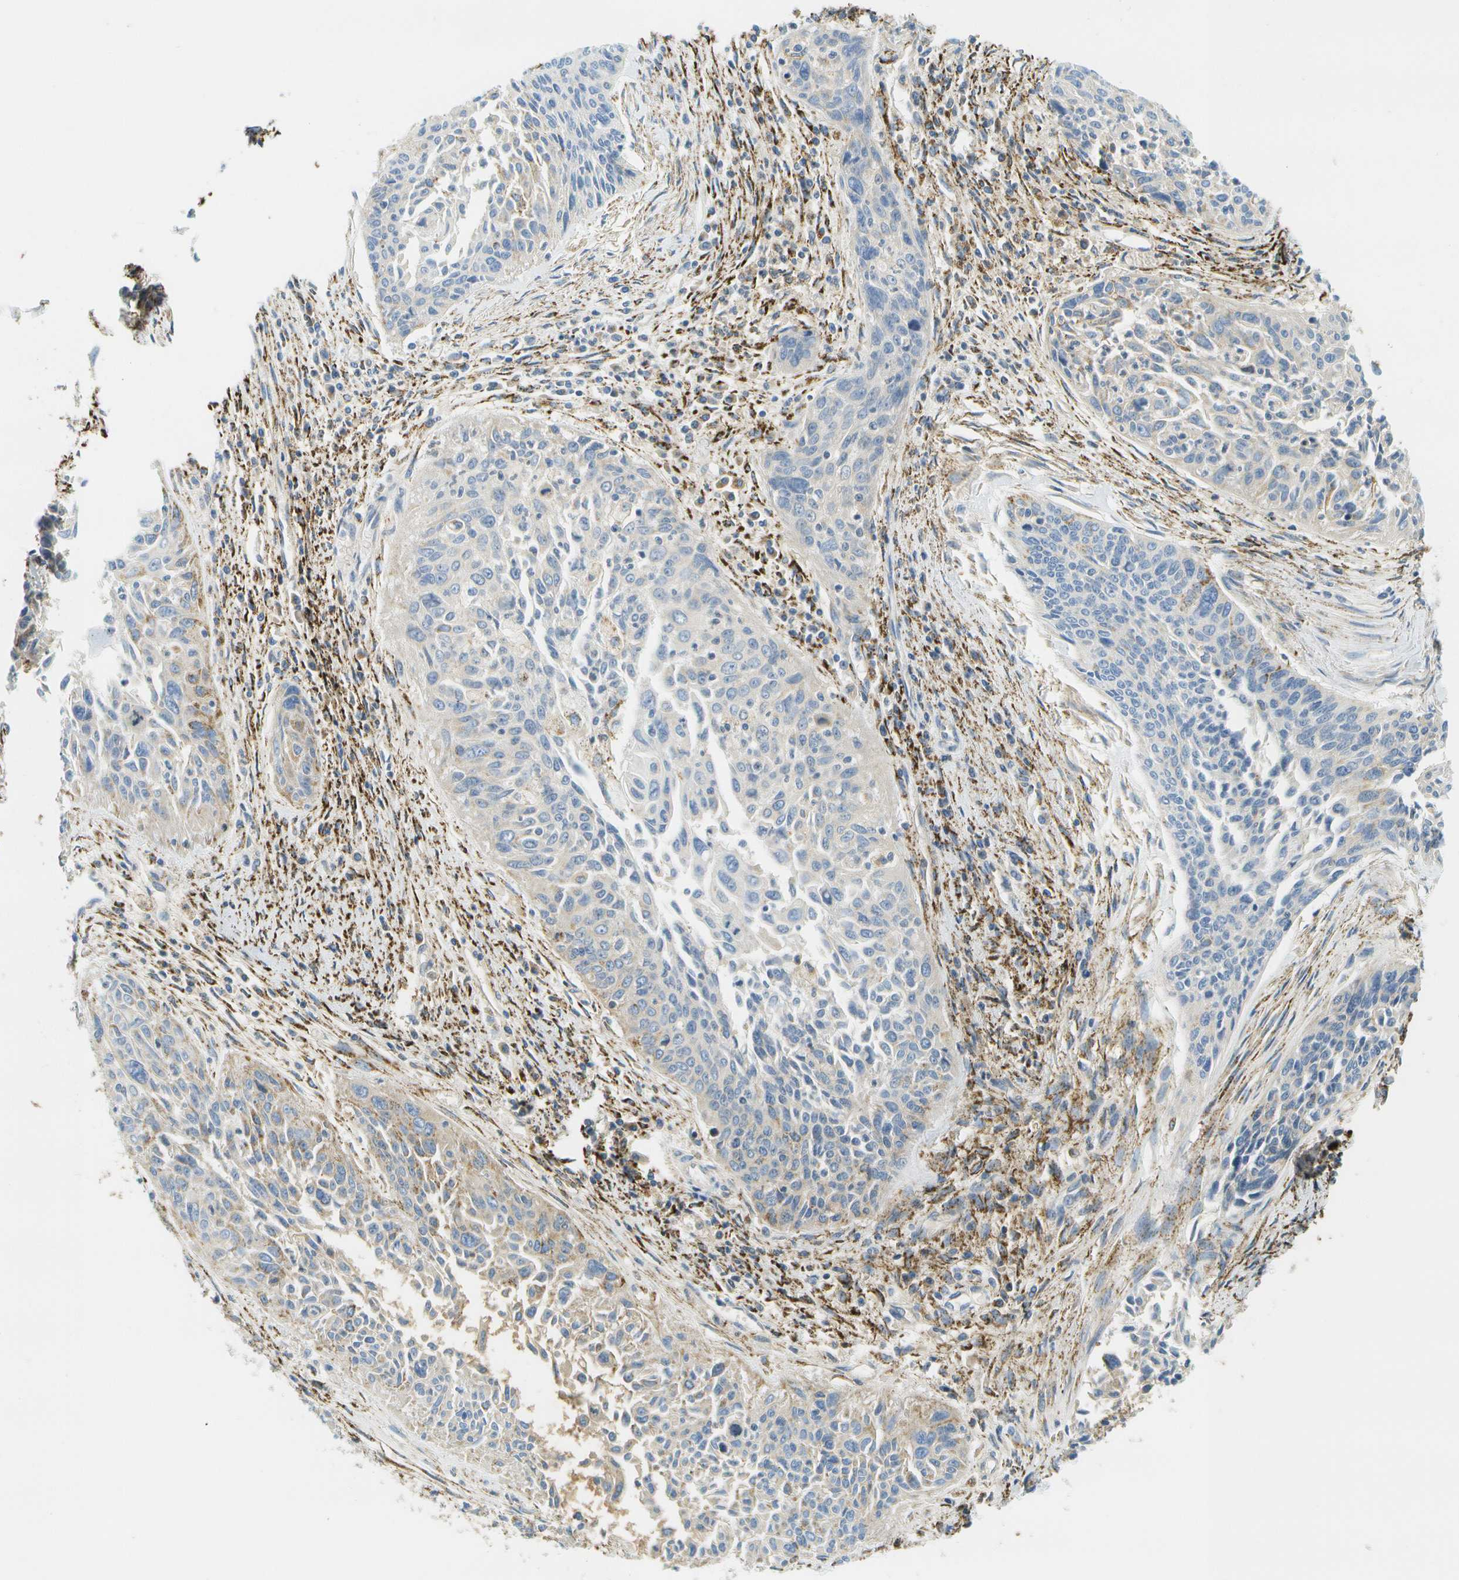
{"staining": {"intensity": "weak", "quantity": "<25%", "location": "cytoplasmic/membranous"}, "tissue": "cervical cancer", "cell_type": "Tumor cells", "image_type": "cancer", "snomed": [{"axis": "morphology", "description": "Squamous cell carcinoma, NOS"}, {"axis": "topography", "description": "Cervix"}], "caption": "A high-resolution micrograph shows immunohistochemistry (IHC) staining of cervical cancer, which demonstrates no significant staining in tumor cells.", "gene": "HLCS", "patient": {"sex": "female", "age": 55}}